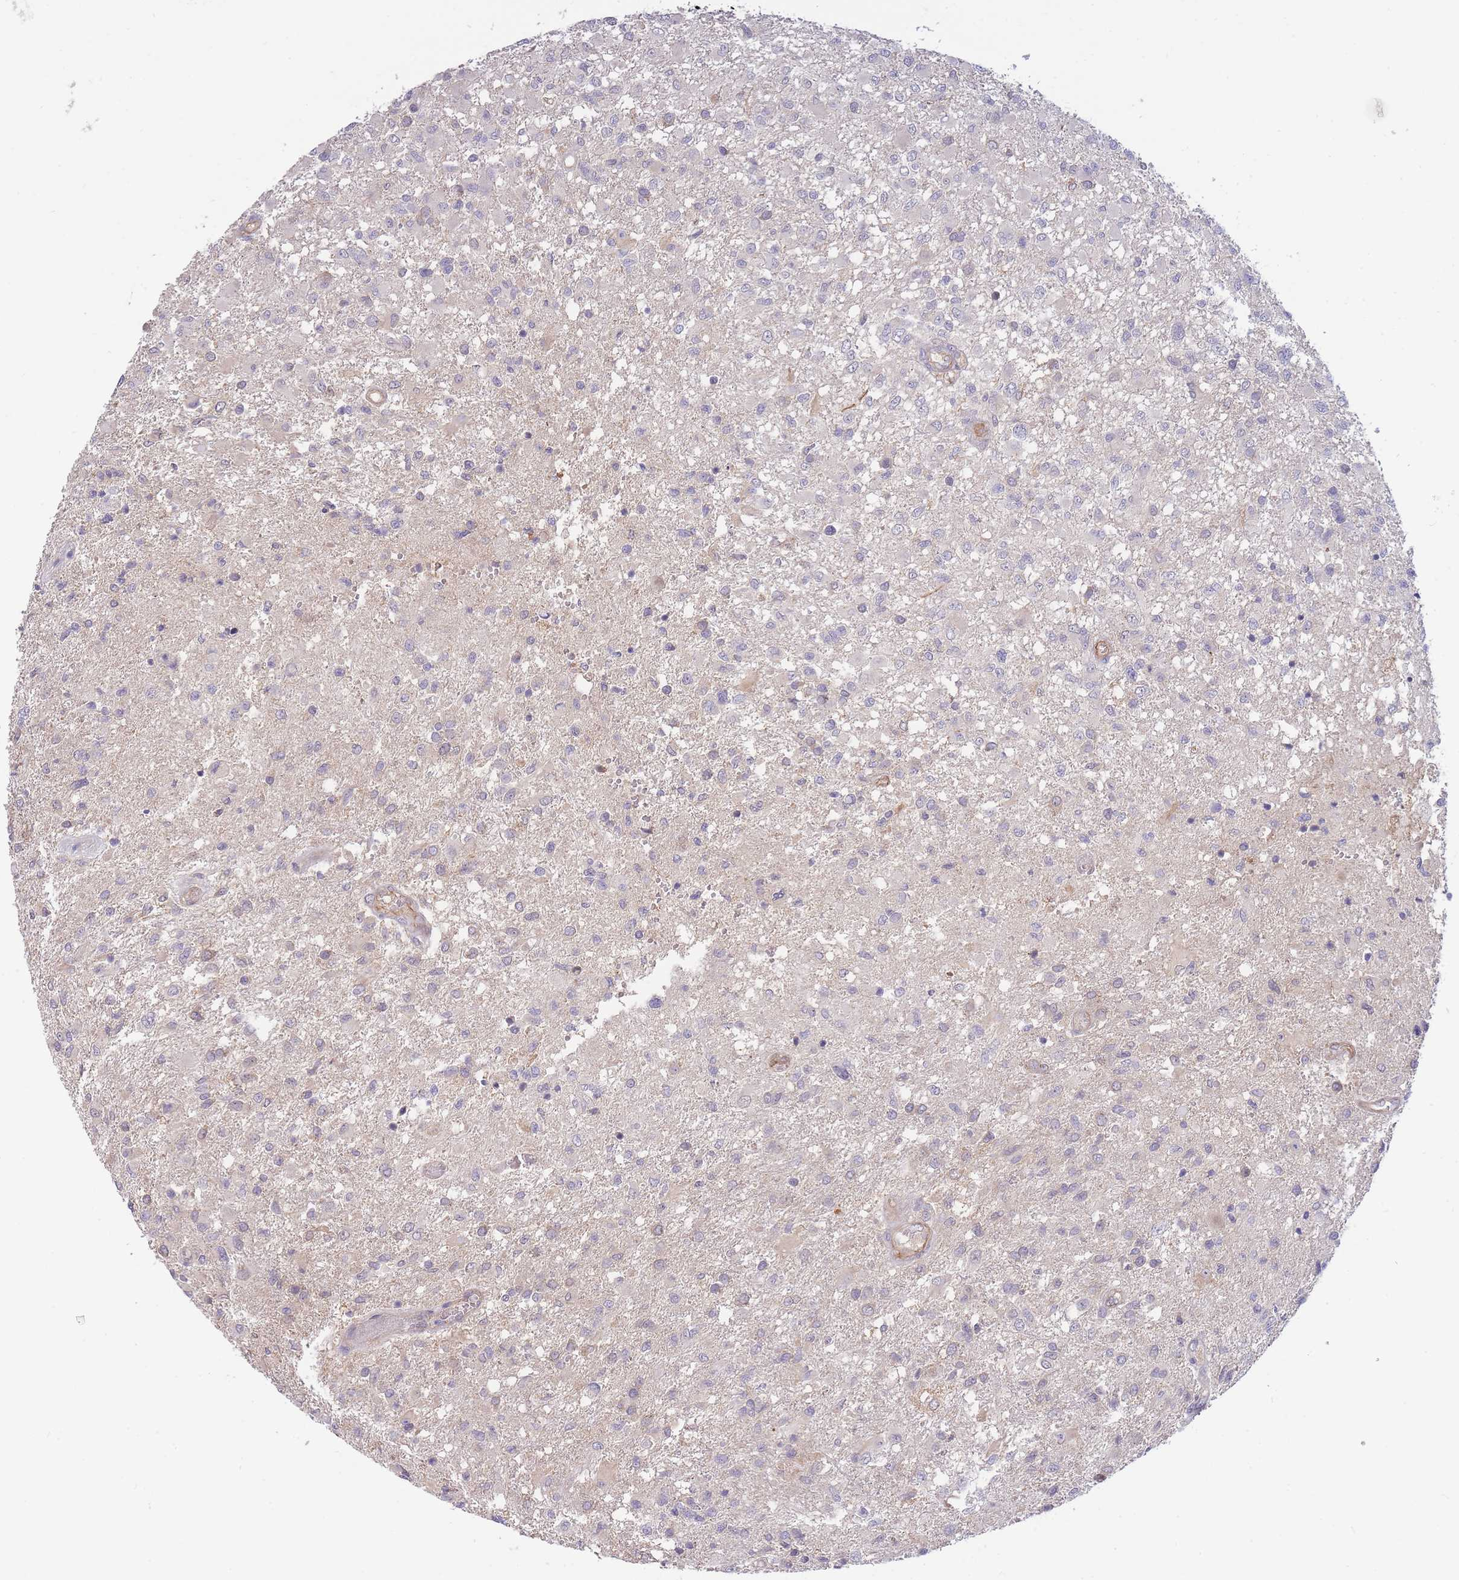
{"staining": {"intensity": "negative", "quantity": "none", "location": "none"}, "tissue": "glioma", "cell_type": "Tumor cells", "image_type": "cancer", "snomed": [{"axis": "morphology", "description": "Glioma, malignant, High grade"}, {"axis": "topography", "description": "Brain"}], "caption": "Immunohistochemistry (IHC) image of human glioma stained for a protein (brown), which reveals no positivity in tumor cells.", "gene": "NDUFAF5", "patient": {"sex": "female", "age": 74}}